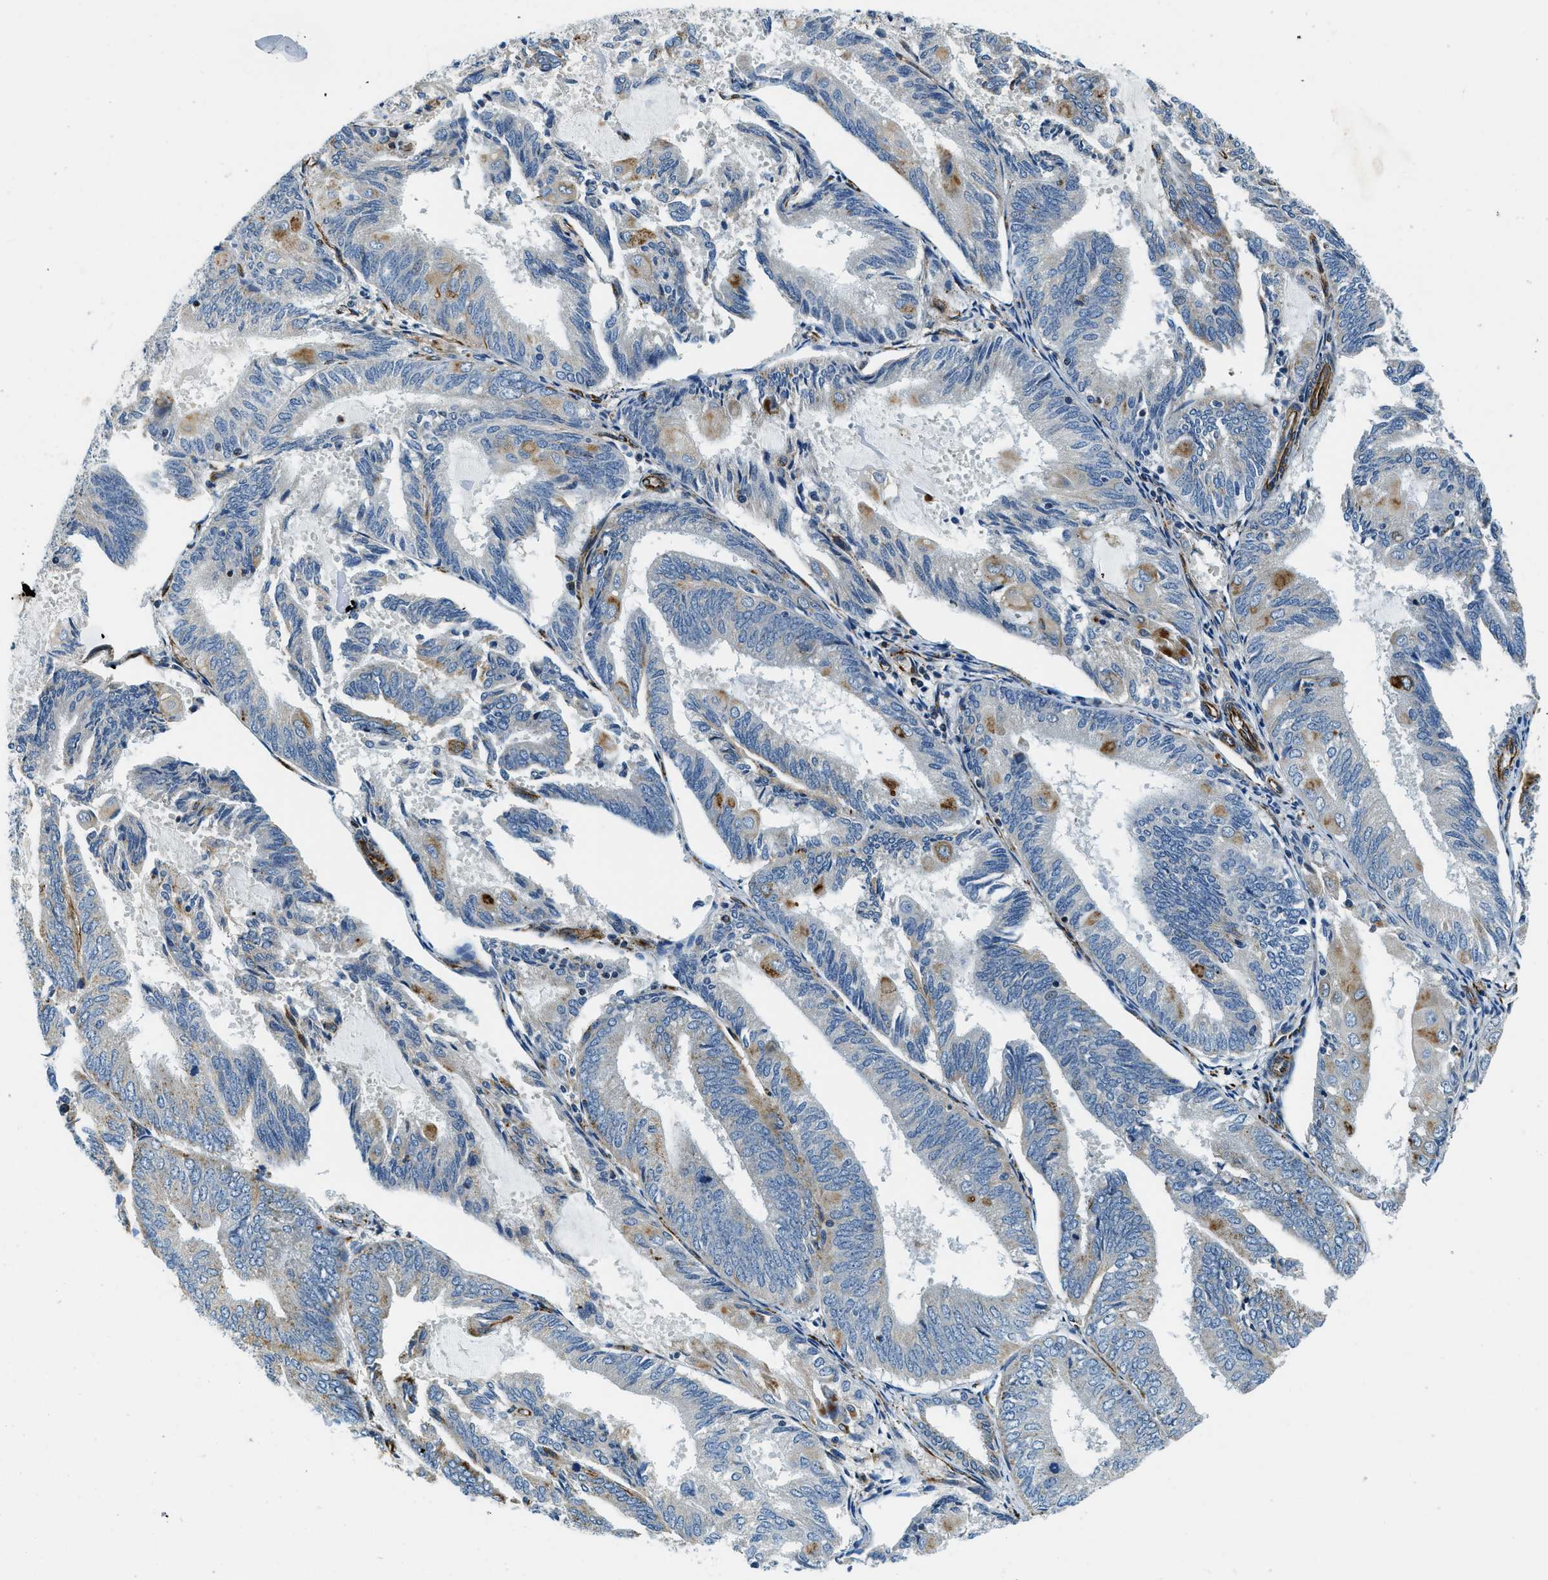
{"staining": {"intensity": "moderate", "quantity": "<25%", "location": "cytoplasmic/membranous"}, "tissue": "endometrial cancer", "cell_type": "Tumor cells", "image_type": "cancer", "snomed": [{"axis": "morphology", "description": "Adenocarcinoma, NOS"}, {"axis": "topography", "description": "Endometrium"}], "caption": "Adenocarcinoma (endometrial) stained for a protein shows moderate cytoplasmic/membranous positivity in tumor cells. (DAB (3,3'-diaminobenzidine) IHC, brown staining for protein, blue staining for nuclei).", "gene": "GNS", "patient": {"sex": "female", "age": 81}}